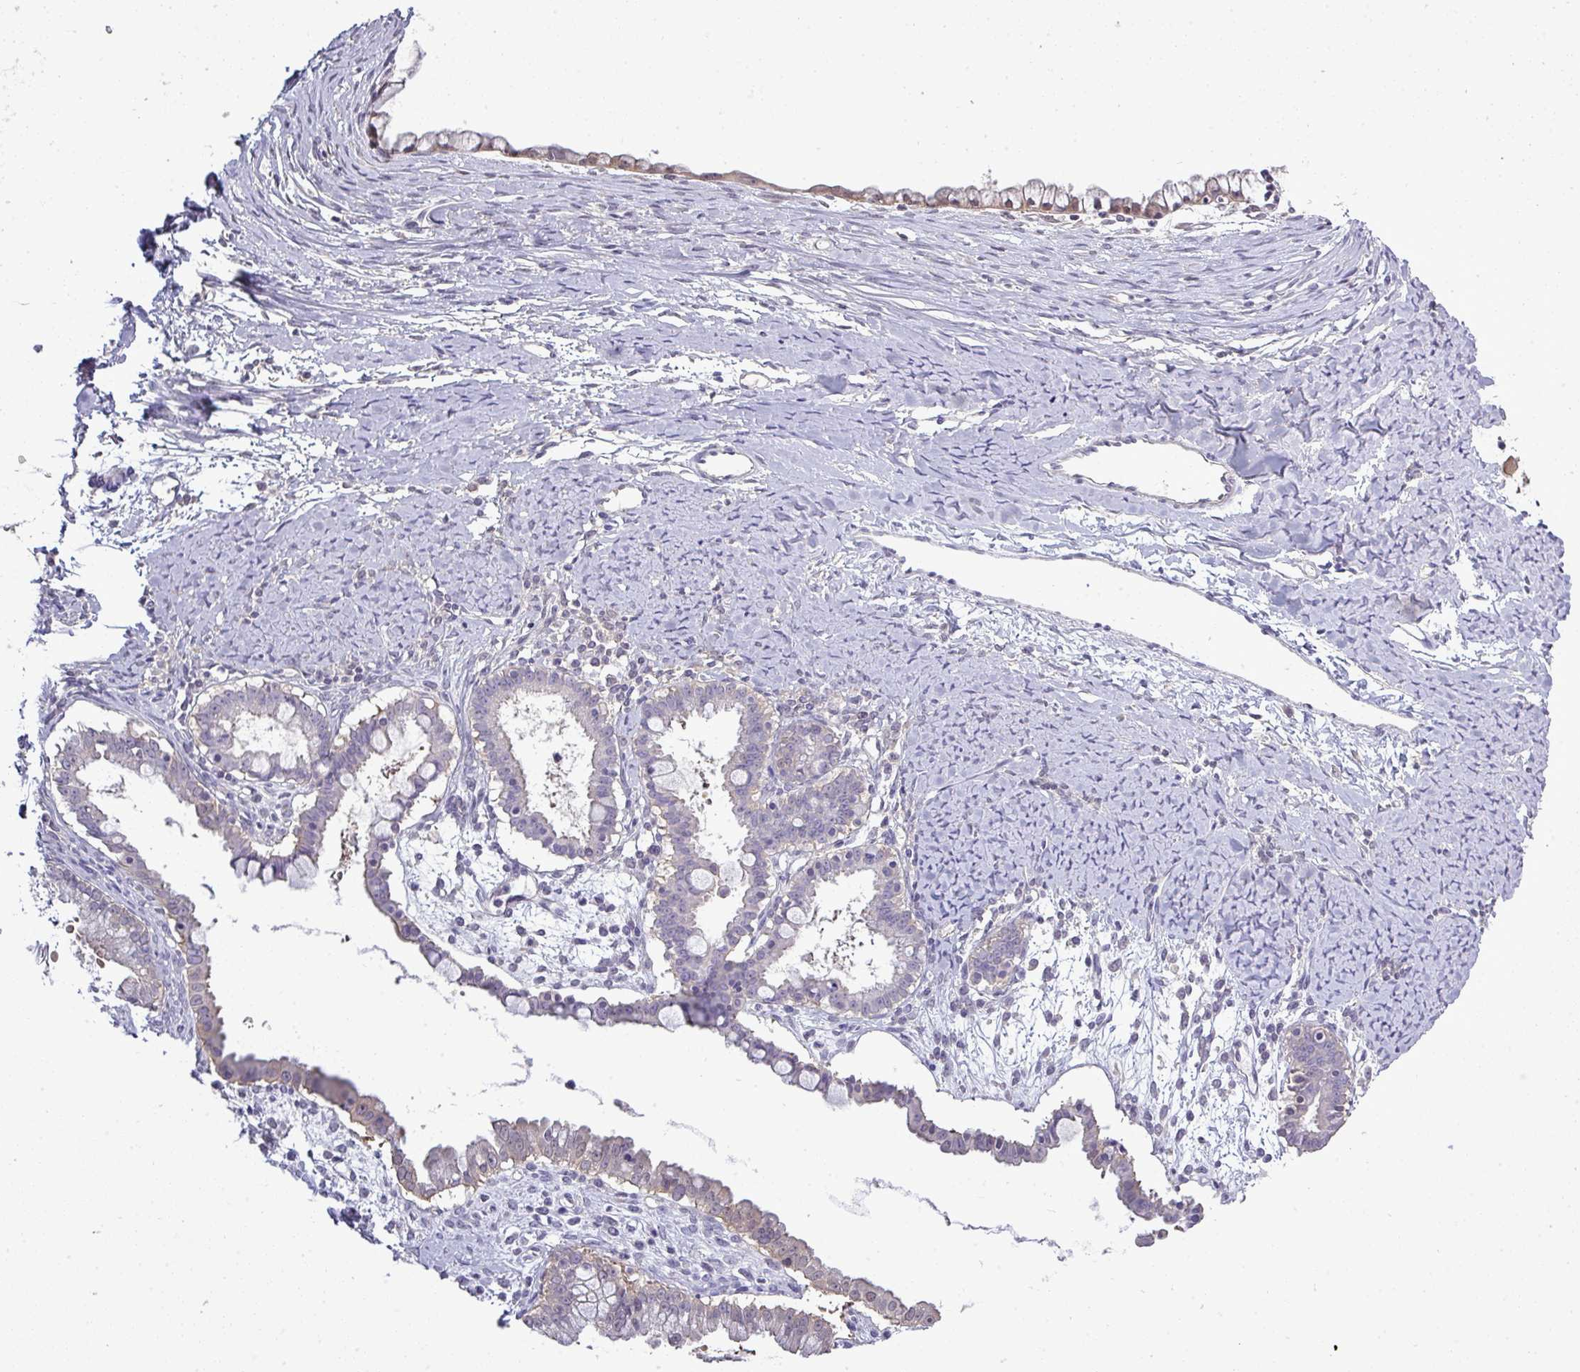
{"staining": {"intensity": "weak", "quantity": "<25%", "location": "cytoplasmic/membranous"}, "tissue": "ovarian cancer", "cell_type": "Tumor cells", "image_type": "cancer", "snomed": [{"axis": "morphology", "description": "Cystadenocarcinoma, mucinous, NOS"}, {"axis": "topography", "description": "Ovary"}], "caption": "A high-resolution photomicrograph shows immunohistochemistry (IHC) staining of ovarian cancer (mucinous cystadenocarcinoma), which shows no significant expression in tumor cells. (DAB IHC visualized using brightfield microscopy, high magnification).", "gene": "STAT5A", "patient": {"sex": "female", "age": 61}}